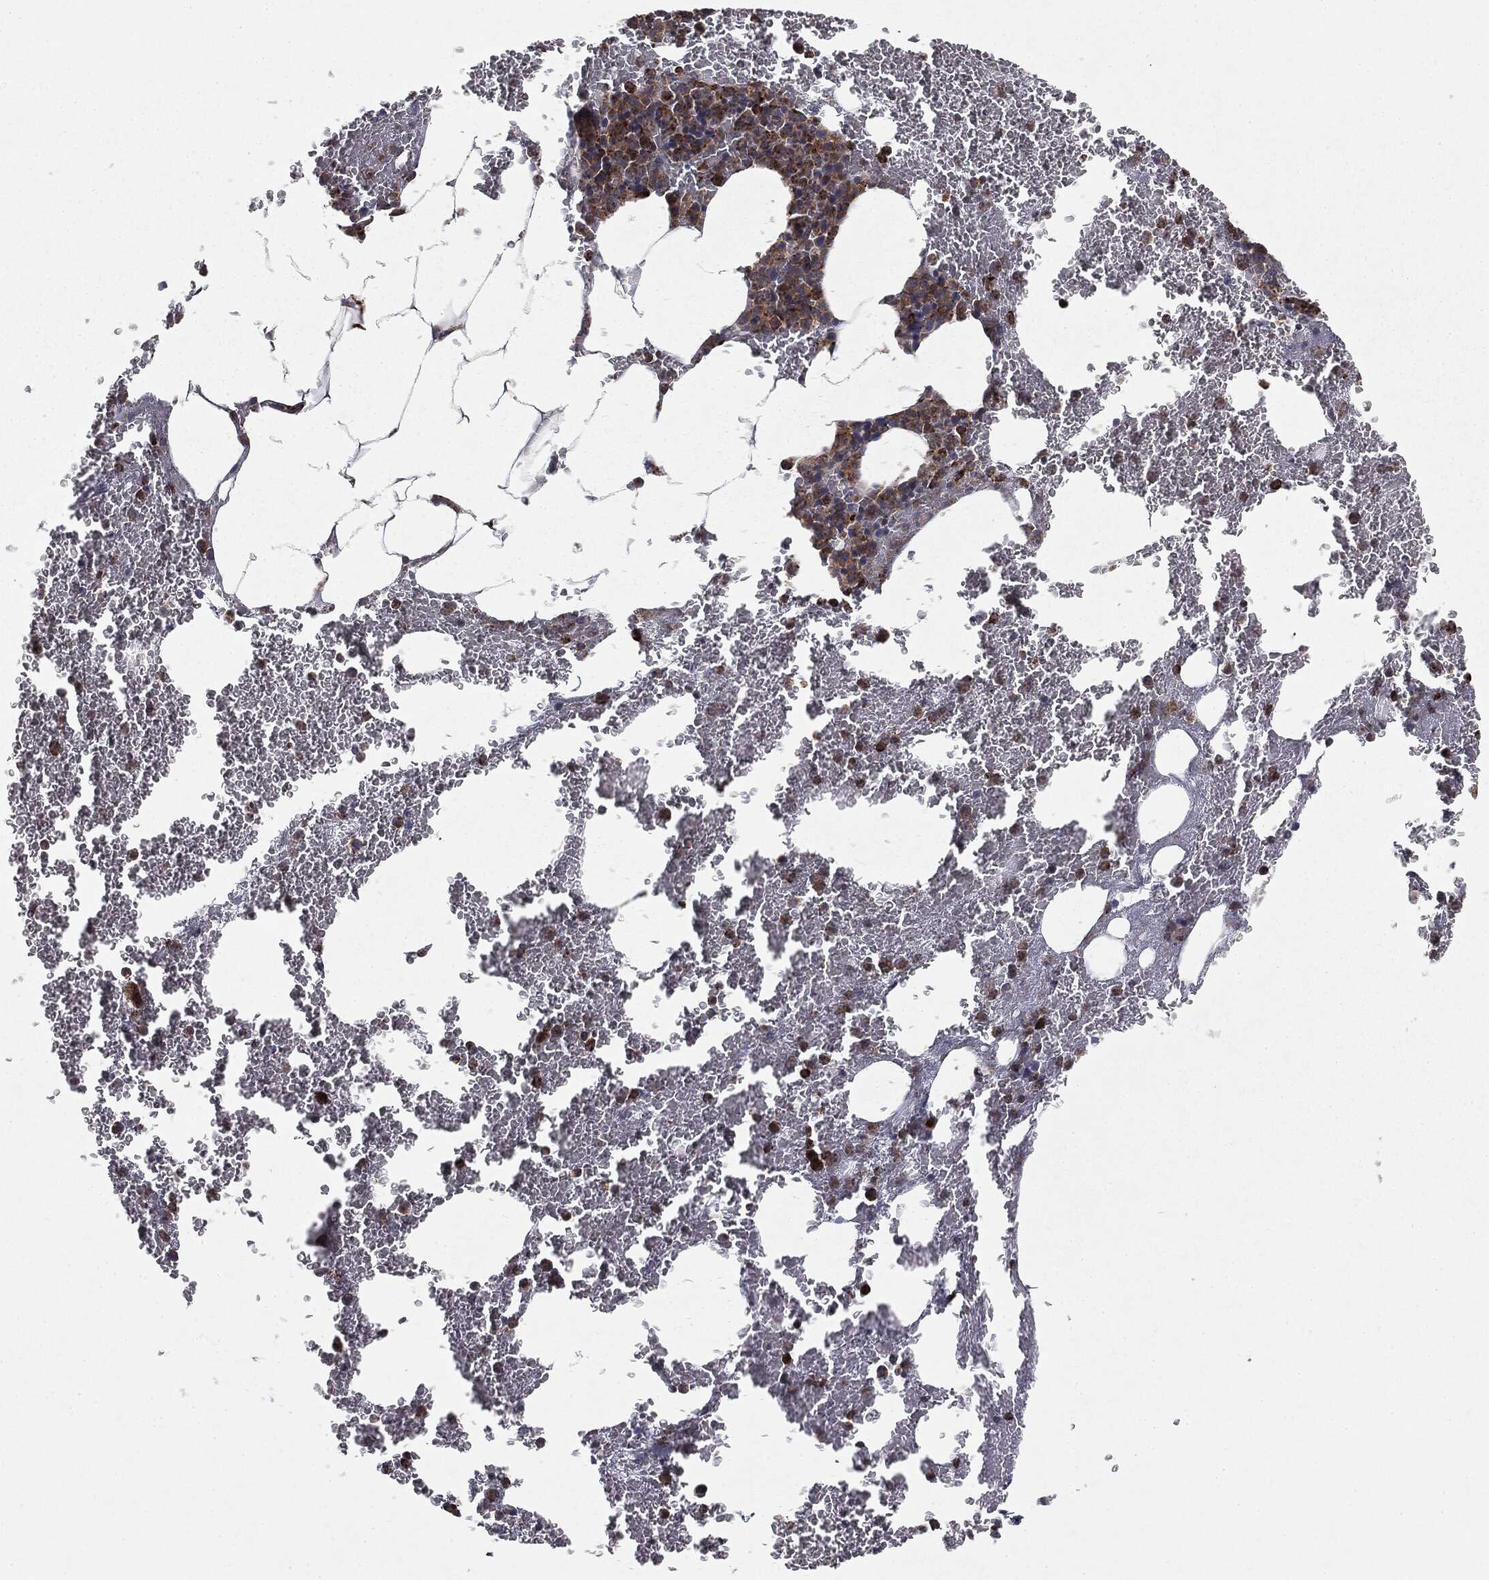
{"staining": {"intensity": "strong", "quantity": "<25%", "location": "cytoplasmic/membranous"}, "tissue": "bone marrow", "cell_type": "Hematopoietic cells", "image_type": "normal", "snomed": [{"axis": "morphology", "description": "Normal tissue, NOS"}, {"axis": "topography", "description": "Bone marrow"}], "caption": "IHC staining of normal bone marrow, which shows medium levels of strong cytoplasmic/membranous staining in about <25% of hematopoietic cells indicating strong cytoplasmic/membranous protein expression. The staining was performed using DAB (brown) for protein detection and nuclei were counterstained in hematoxylin (blue).", "gene": "CTSA", "patient": {"sex": "male", "age": 91}}